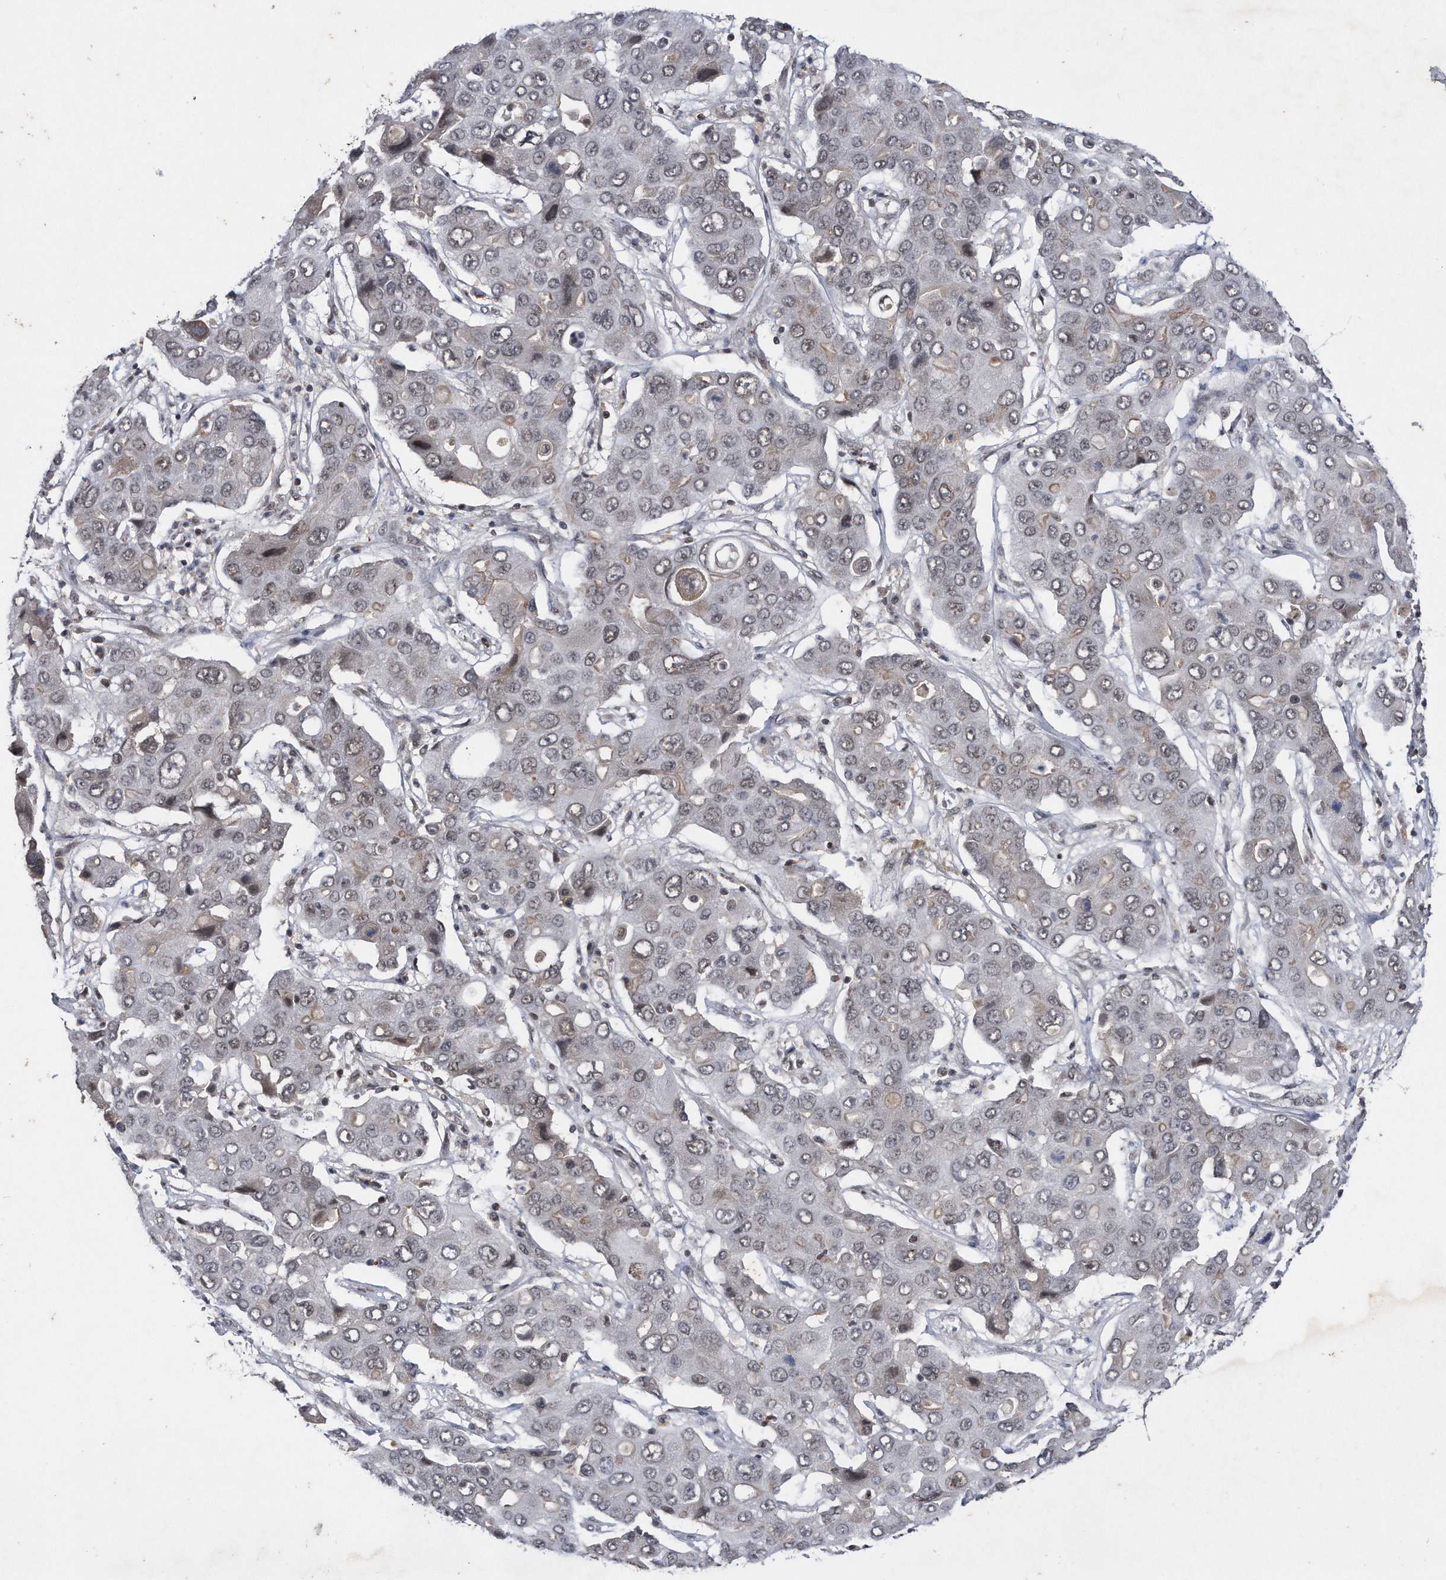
{"staining": {"intensity": "weak", "quantity": ">75%", "location": "nuclear"}, "tissue": "liver cancer", "cell_type": "Tumor cells", "image_type": "cancer", "snomed": [{"axis": "morphology", "description": "Cholangiocarcinoma"}, {"axis": "topography", "description": "Liver"}], "caption": "This is an image of immunohistochemistry staining of liver cholangiocarcinoma, which shows weak expression in the nuclear of tumor cells.", "gene": "VIRMA", "patient": {"sex": "male", "age": 67}}